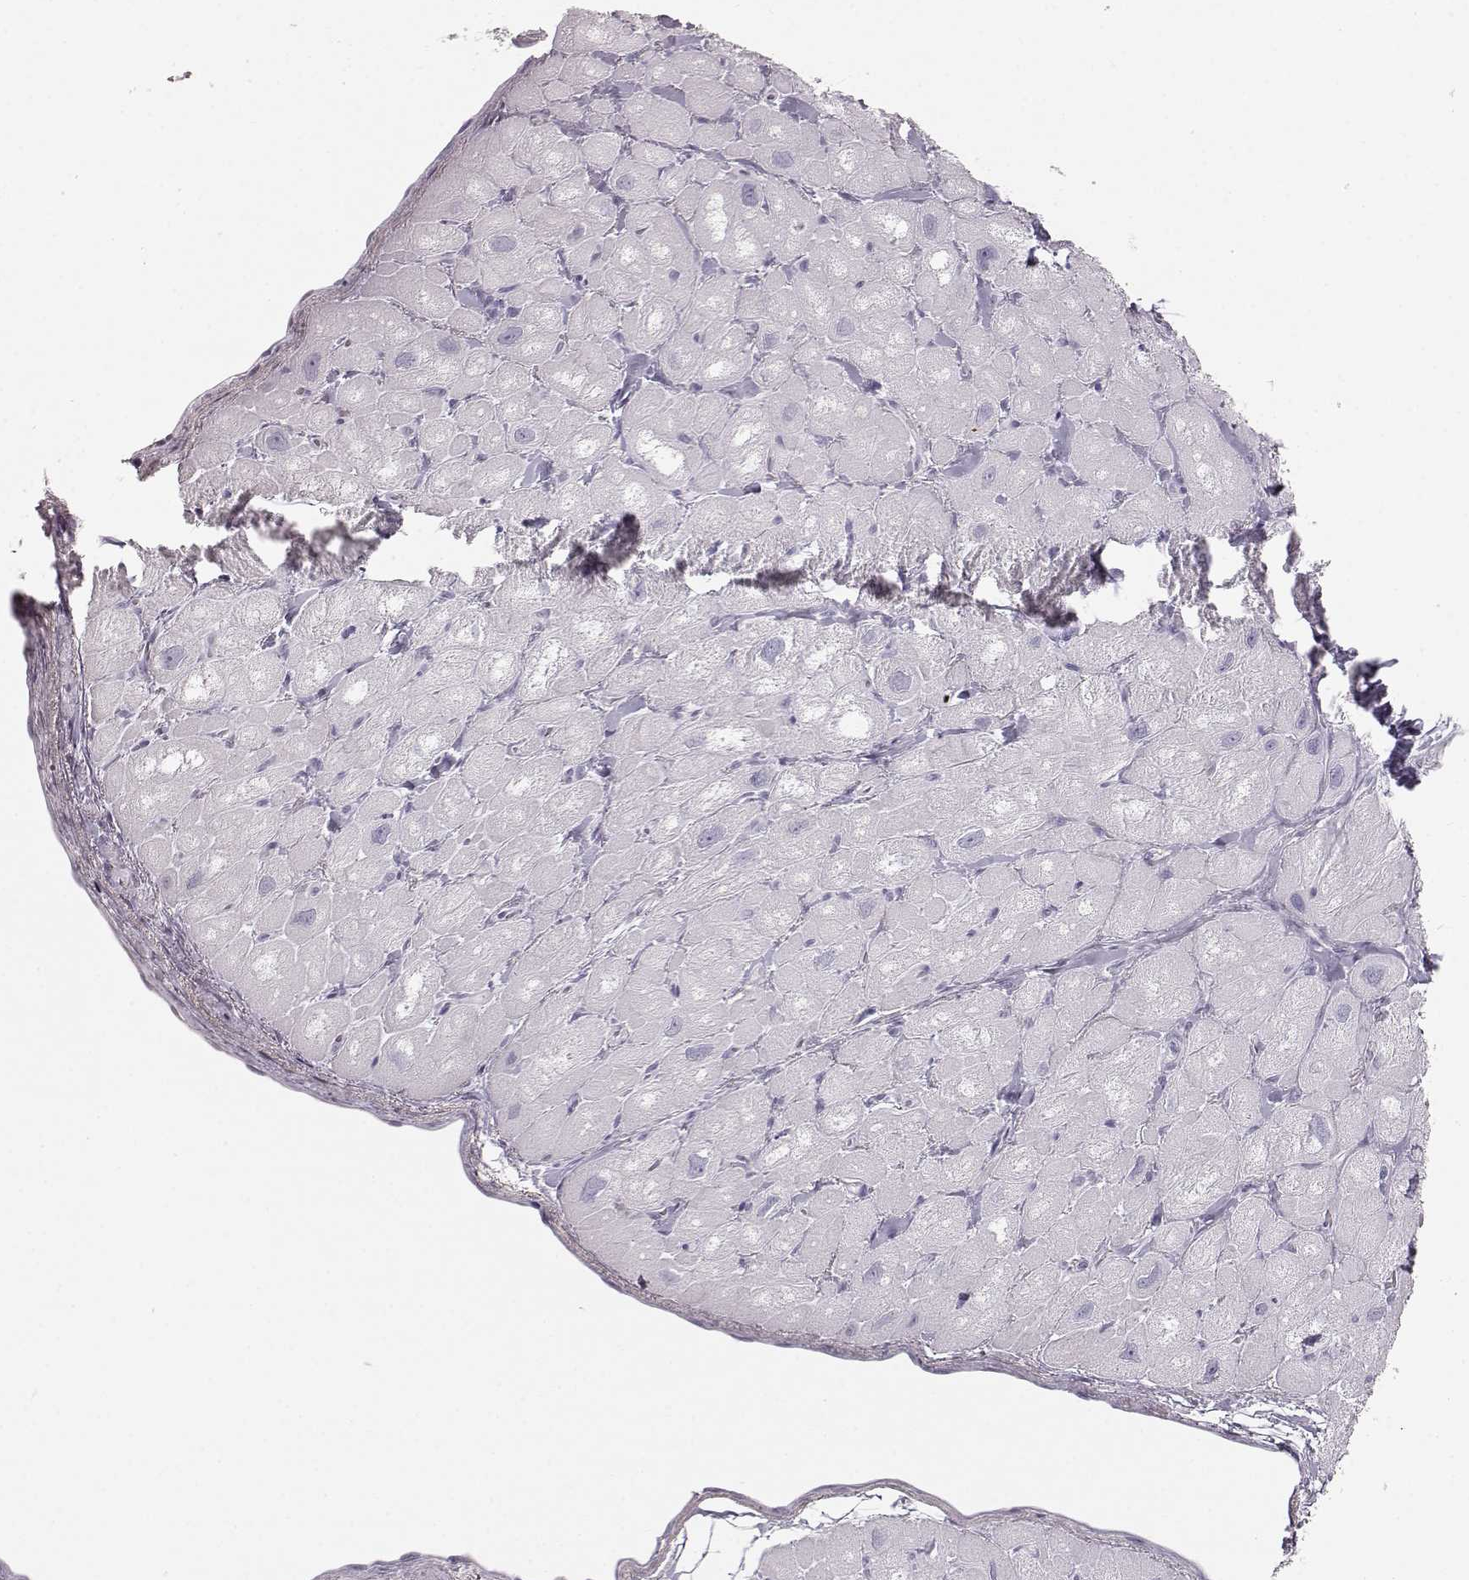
{"staining": {"intensity": "negative", "quantity": "none", "location": "none"}, "tissue": "heart muscle", "cell_type": "Cardiomyocytes", "image_type": "normal", "snomed": [{"axis": "morphology", "description": "Normal tissue, NOS"}, {"axis": "topography", "description": "Heart"}], "caption": "DAB immunohistochemical staining of unremarkable heart muscle exhibits no significant positivity in cardiomyocytes.", "gene": "KRTAP16", "patient": {"sex": "male", "age": 60}}